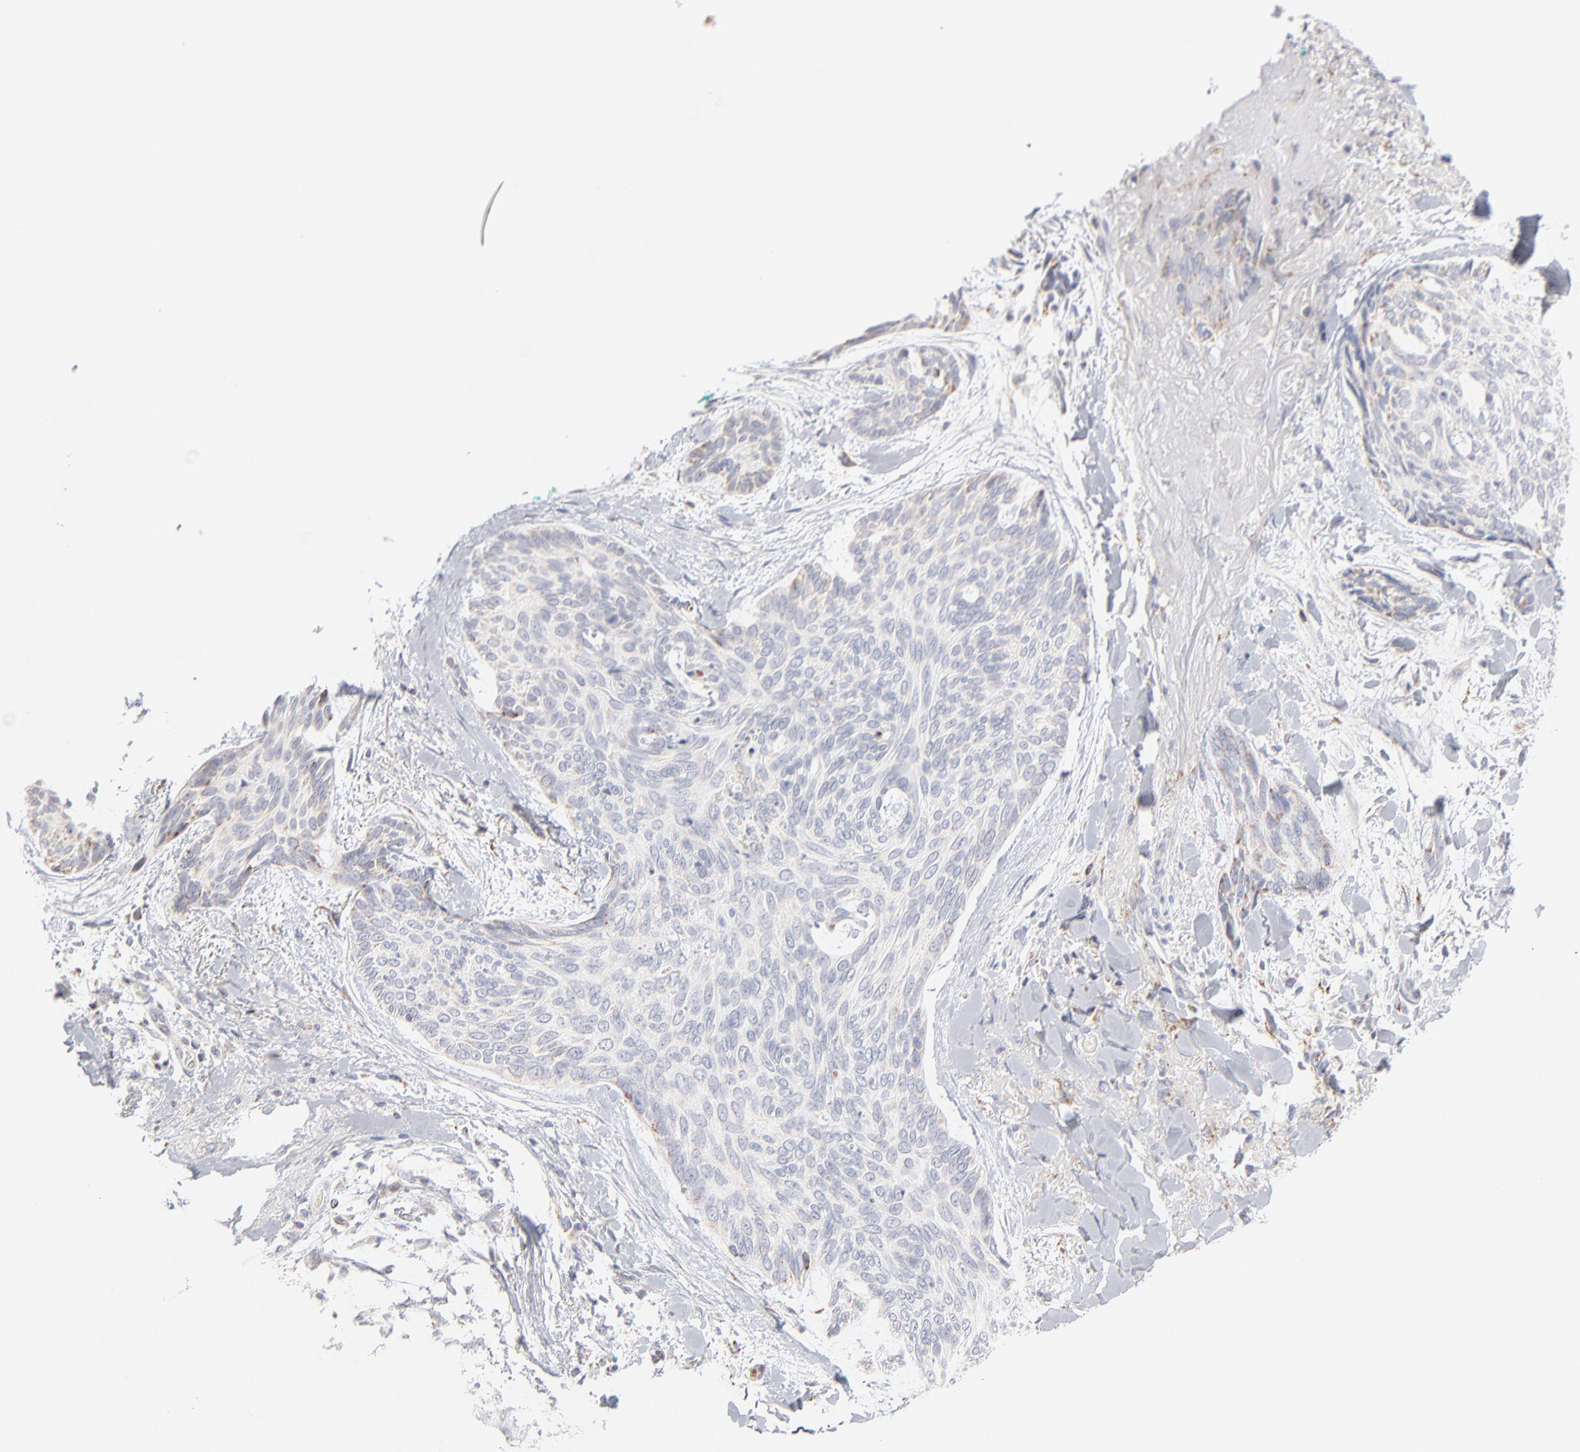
{"staining": {"intensity": "negative", "quantity": "none", "location": "none"}, "tissue": "skin cancer", "cell_type": "Tumor cells", "image_type": "cancer", "snomed": [{"axis": "morphology", "description": "Normal tissue, NOS"}, {"axis": "morphology", "description": "Basal cell carcinoma"}, {"axis": "topography", "description": "Skin"}], "caption": "An immunohistochemistry histopathology image of skin cancer (basal cell carcinoma) is shown. There is no staining in tumor cells of skin cancer (basal cell carcinoma).", "gene": "MRPL58", "patient": {"sex": "female", "age": 71}}